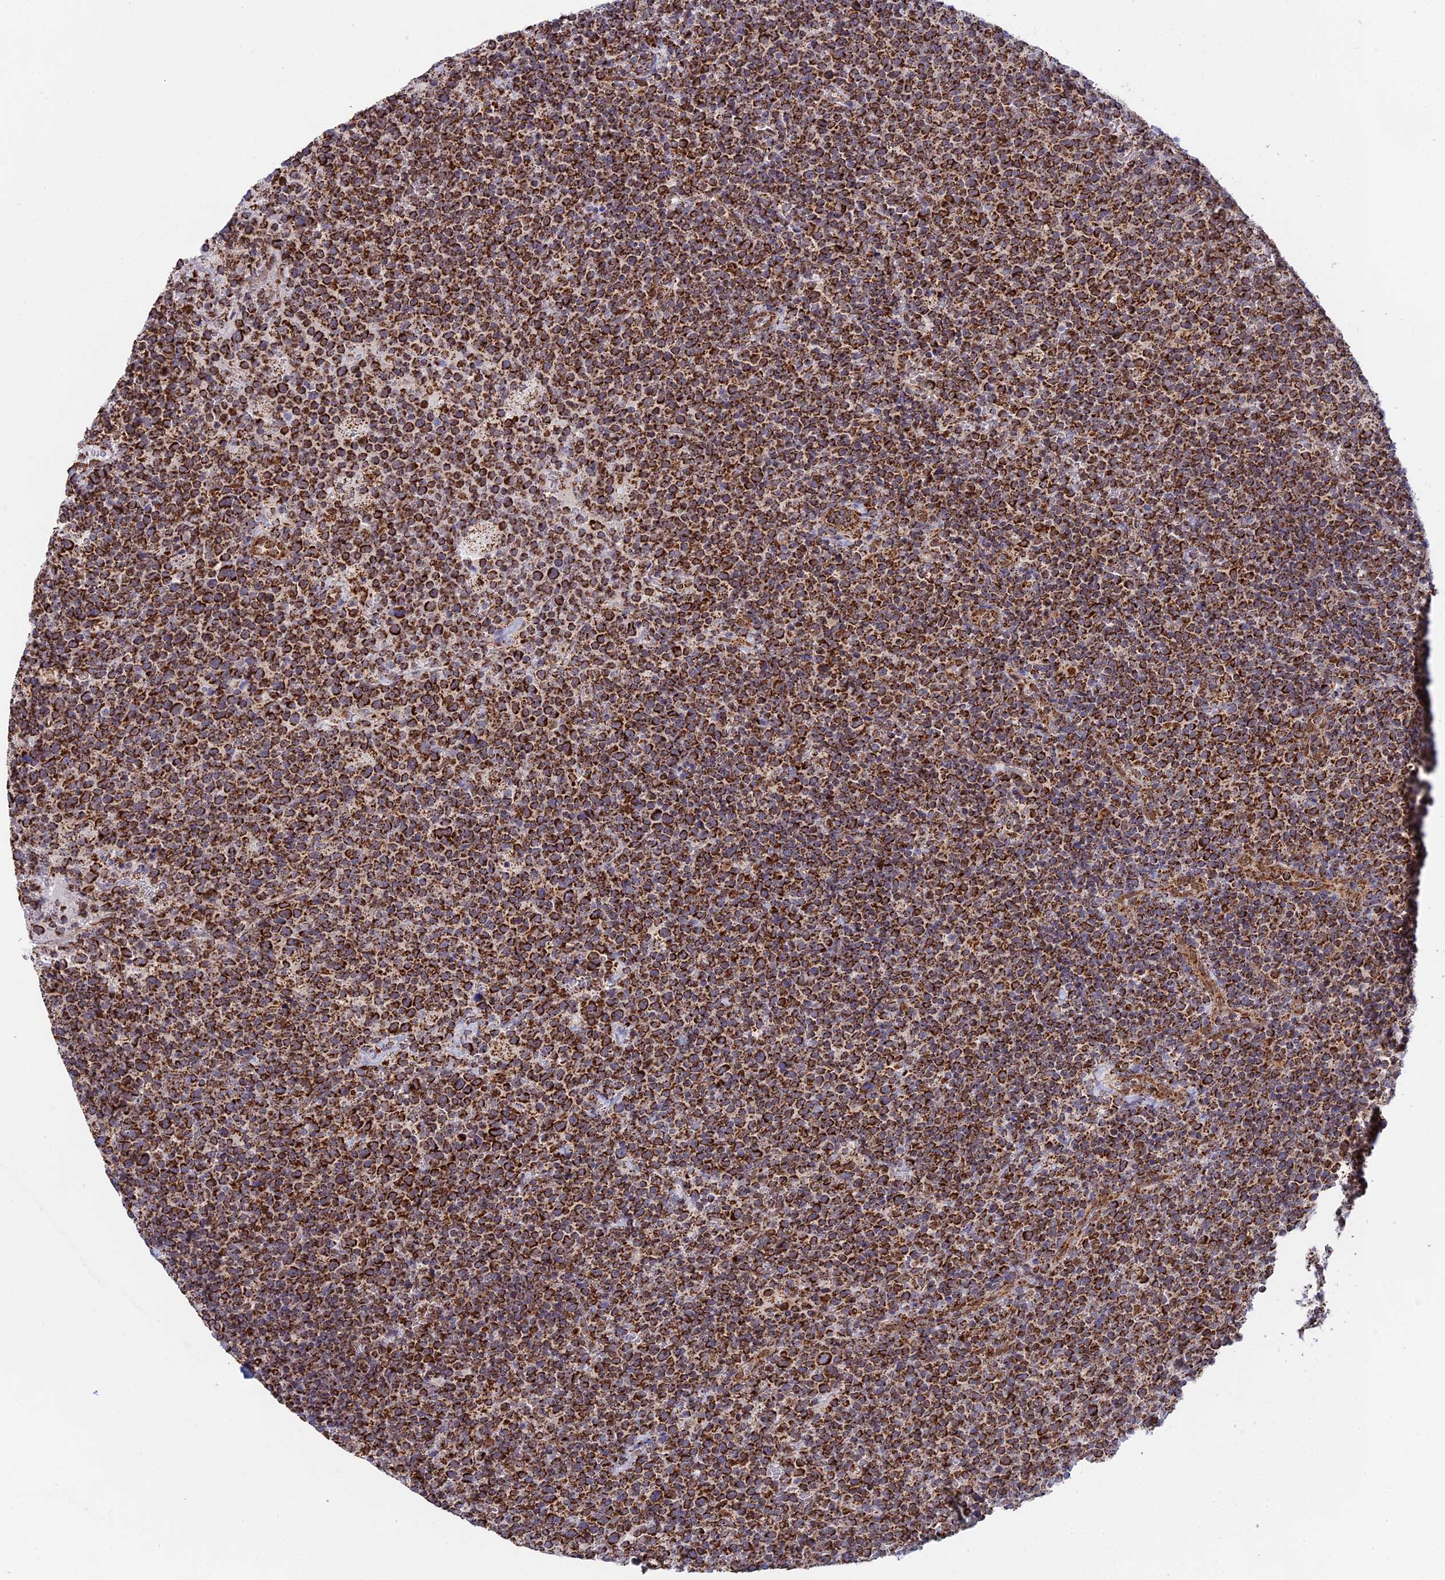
{"staining": {"intensity": "strong", "quantity": ">75%", "location": "cytoplasmic/membranous"}, "tissue": "lymphoma", "cell_type": "Tumor cells", "image_type": "cancer", "snomed": [{"axis": "morphology", "description": "Malignant lymphoma, non-Hodgkin's type, High grade"}, {"axis": "topography", "description": "Lymph node"}], "caption": "Immunohistochemical staining of high-grade malignant lymphoma, non-Hodgkin's type displays high levels of strong cytoplasmic/membranous protein positivity in approximately >75% of tumor cells. The staining was performed using DAB (3,3'-diaminobenzidine), with brown indicating positive protein expression. Nuclei are stained blue with hematoxylin.", "gene": "CDC16", "patient": {"sex": "male", "age": 61}}